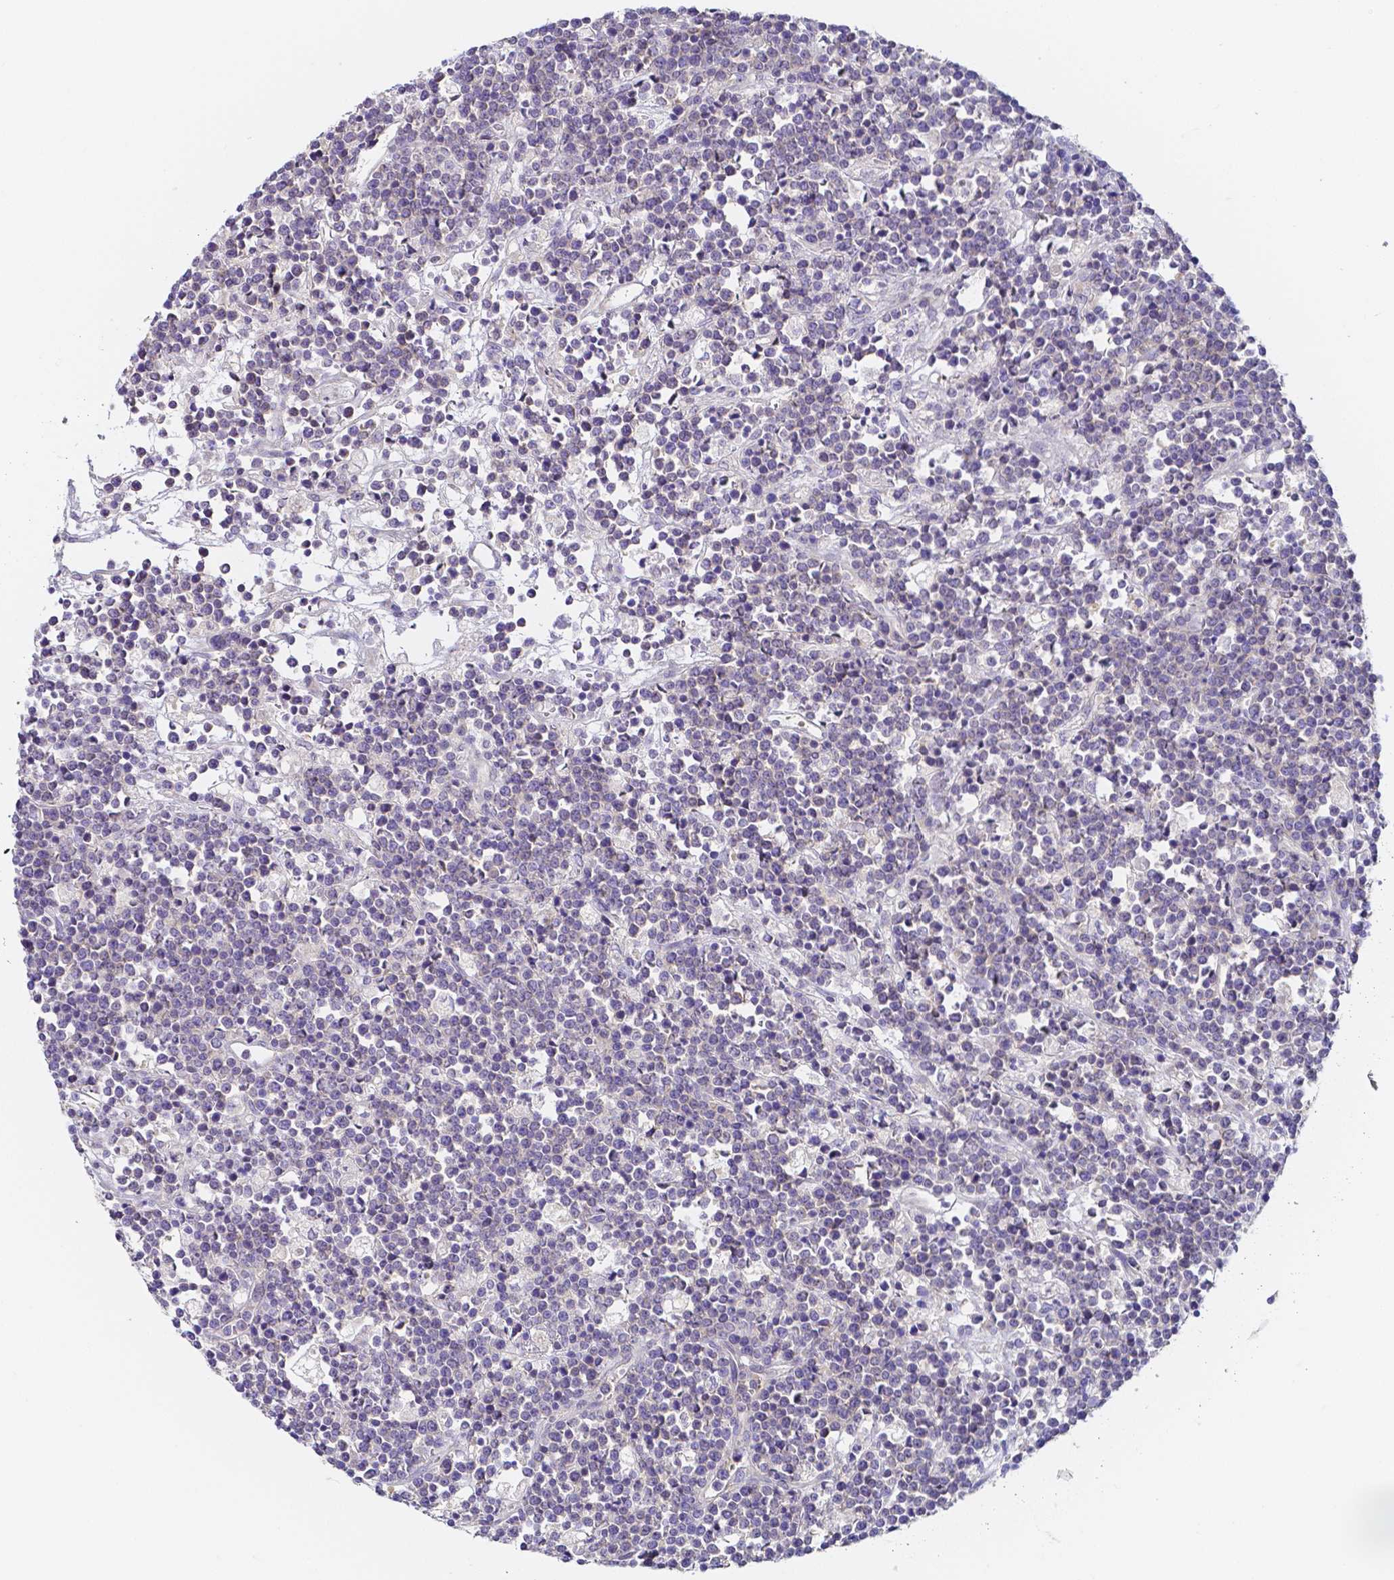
{"staining": {"intensity": "negative", "quantity": "none", "location": "none"}, "tissue": "lymphoma", "cell_type": "Tumor cells", "image_type": "cancer", "snomed": [{"axis": "morphology", "description": "Malignant lymphoma, non-Hodgkin's type, High grade"}, {"axis": "topography", "description": "Ovary"}], "caption": "IHC image of neoplastic tissue: malignant lymphoma, non-Hodgkin's type (high-grade) stained with DAB reveals no significant protein staining in tumor cells.", "gene": "PKP3", "patient": {"sex": "female", "age": 56}}